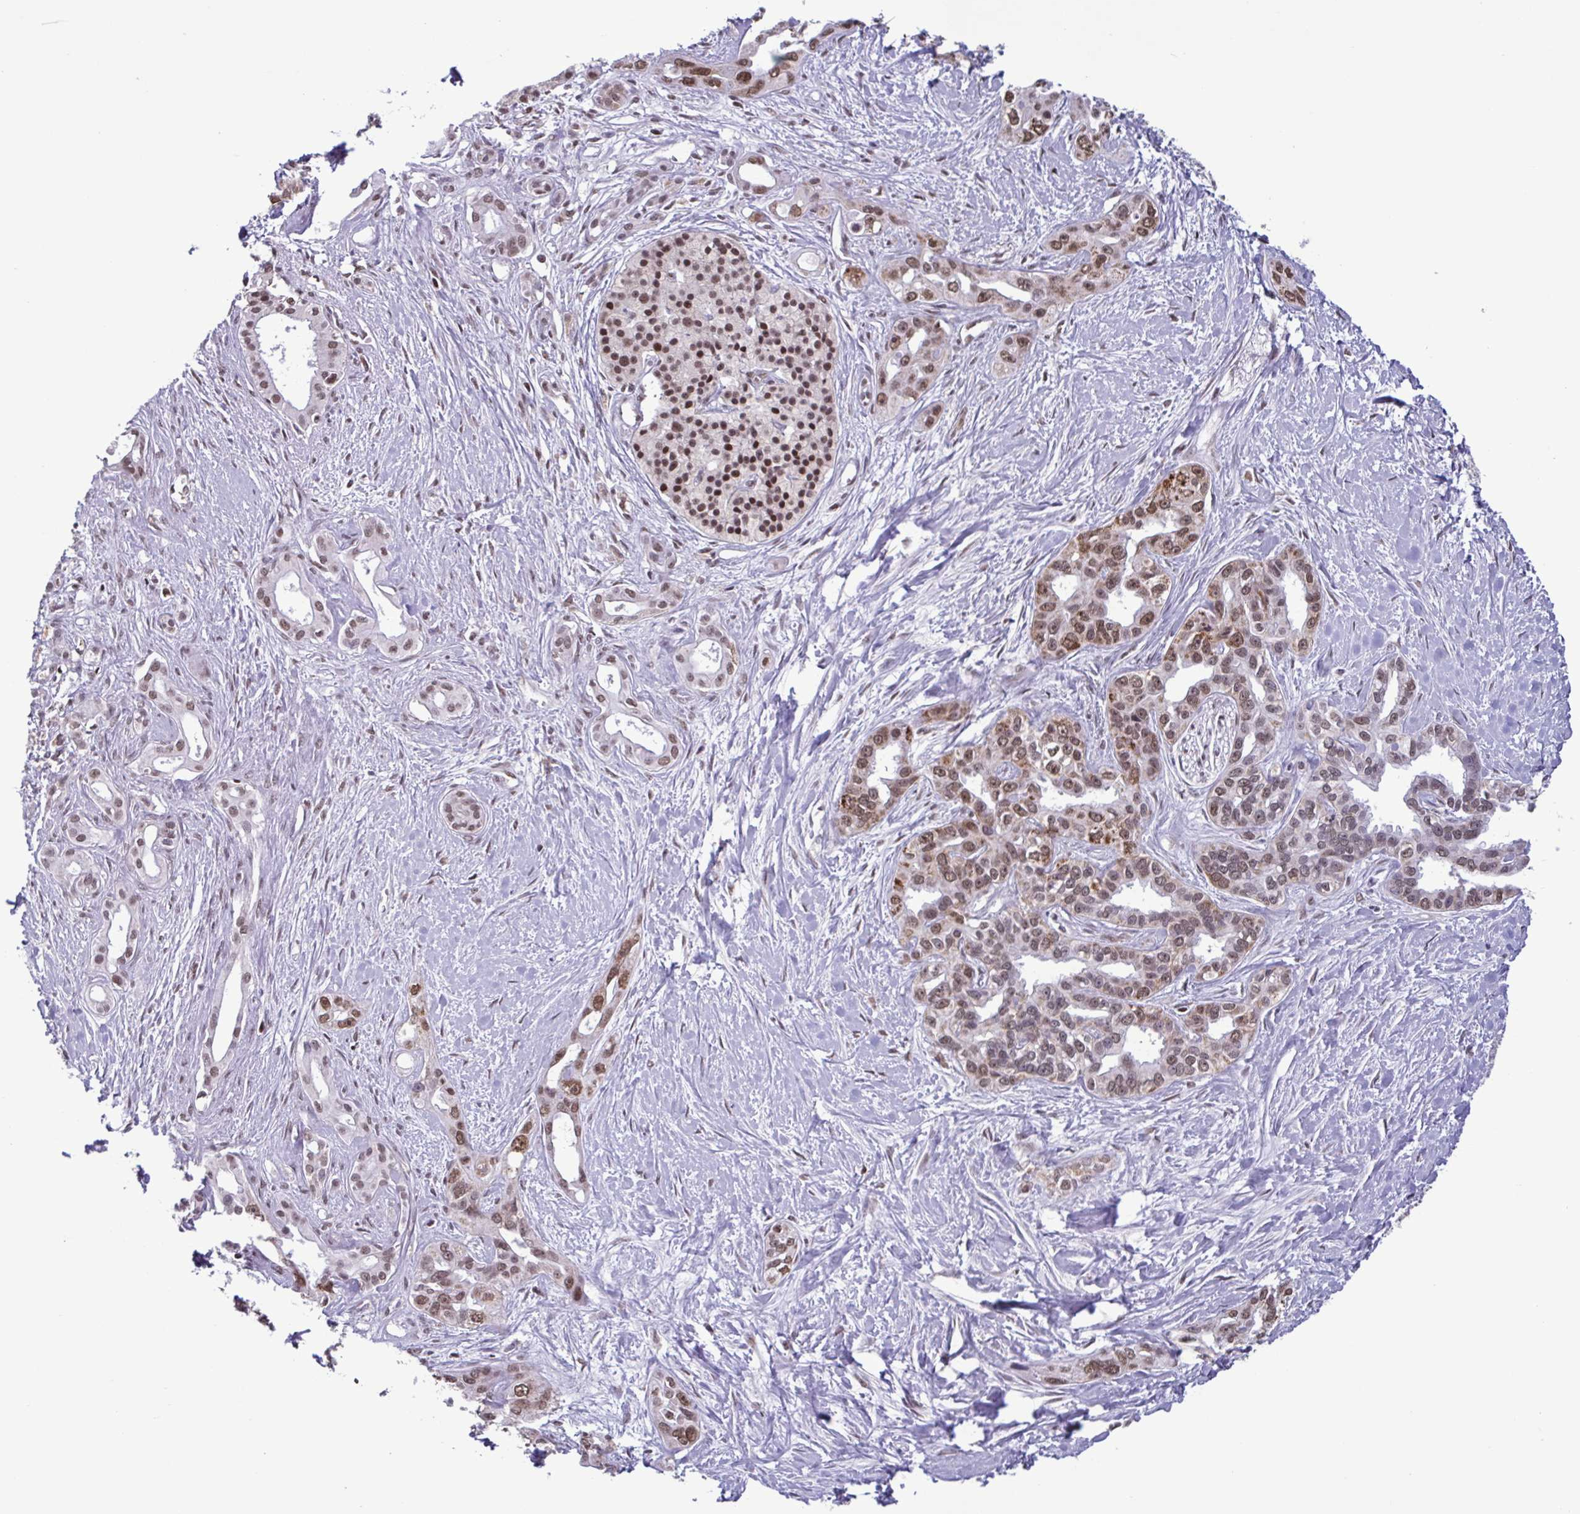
{"staining": {"intensity": "moderate", "quantity": ">75%", "location": "nuclear"}, "tissue": "pancreatic cancer", "cell_type": "Tumor cells", "image_type": "cancer", "snomed": [{"axis": "morphology", "description": "Adenocarcinoma, NOS"}, {"axis": "topography", "description": "Pancreas"}], "caption": "Pancreatic cancer (adenocarcinoma) stained with IHC exhibits moderate nuclear expression in about >75% of tumor cells. (IHC, brightfield microscopy, high magnification).", "gene": "TIMM21", "patient": {"sex": "female", "age": 50}}